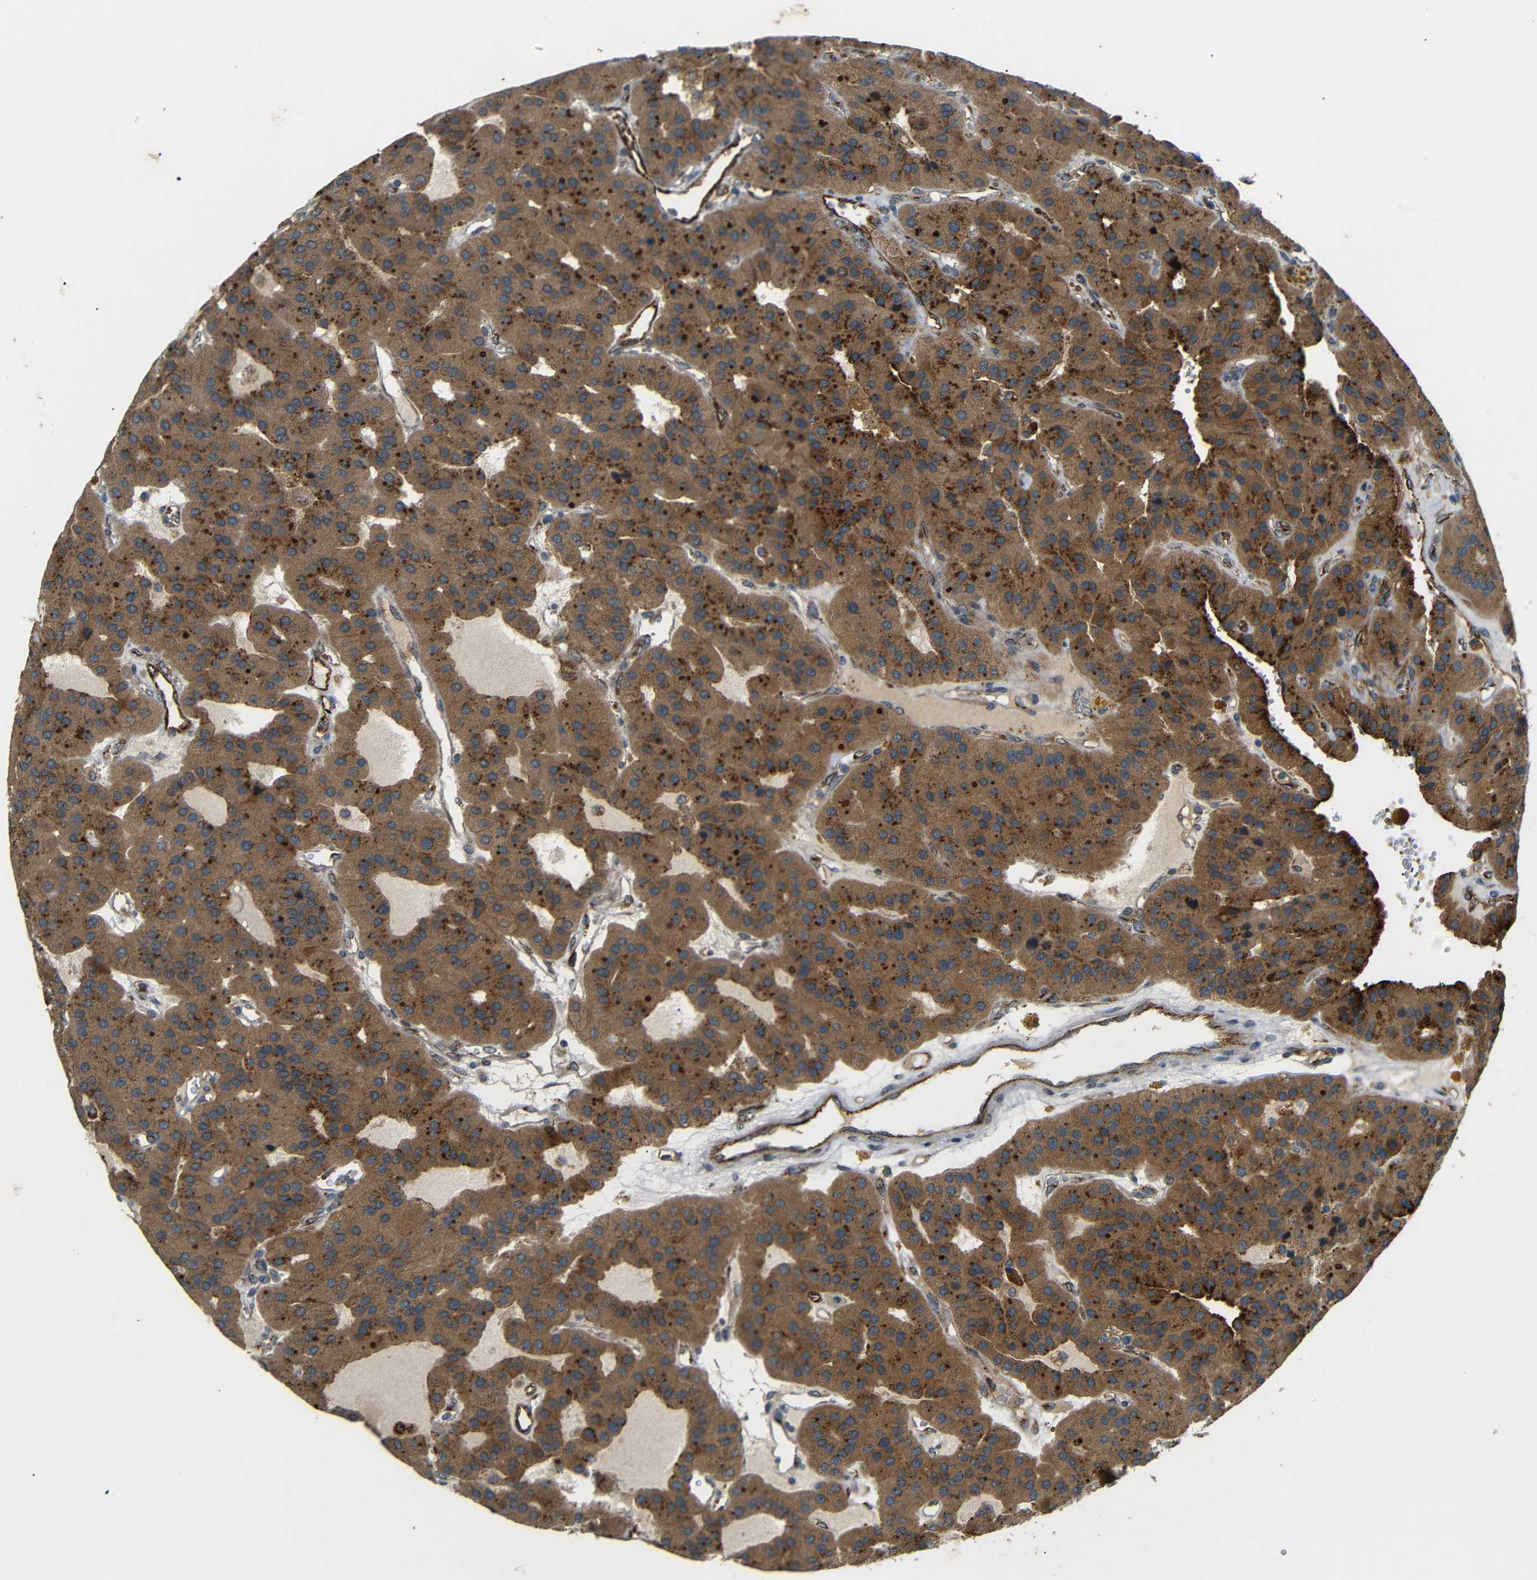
{"staining": {"intensity": "strong", "quantity": ">75%", "location": "cytoplasmic/membranous"}, "tissue": "parathyroid gland", "cell_type": "Glandular cells", "image_type": "normal", "snomed": [{"axis": "morphology", "description": "Normal tissue, NOS"}, {"axis": "morphology", "description": "Adenoma, NOS"}, {"axis": "topography", "description": "Parathyroid gland"}], "caption": "Protein expression analysis of benign parathyroid gland displays strong cytoplasmic/membranous staining in approximately >75% of glandular cells. (Stains: DAB (3,3'-diaminobenzidine) in brown, nuclei in blue, Microscopy: brightfield microscopy at high magnification).", "gene": "ATP7A", "patient": {"sex": "female", "age": 86}}